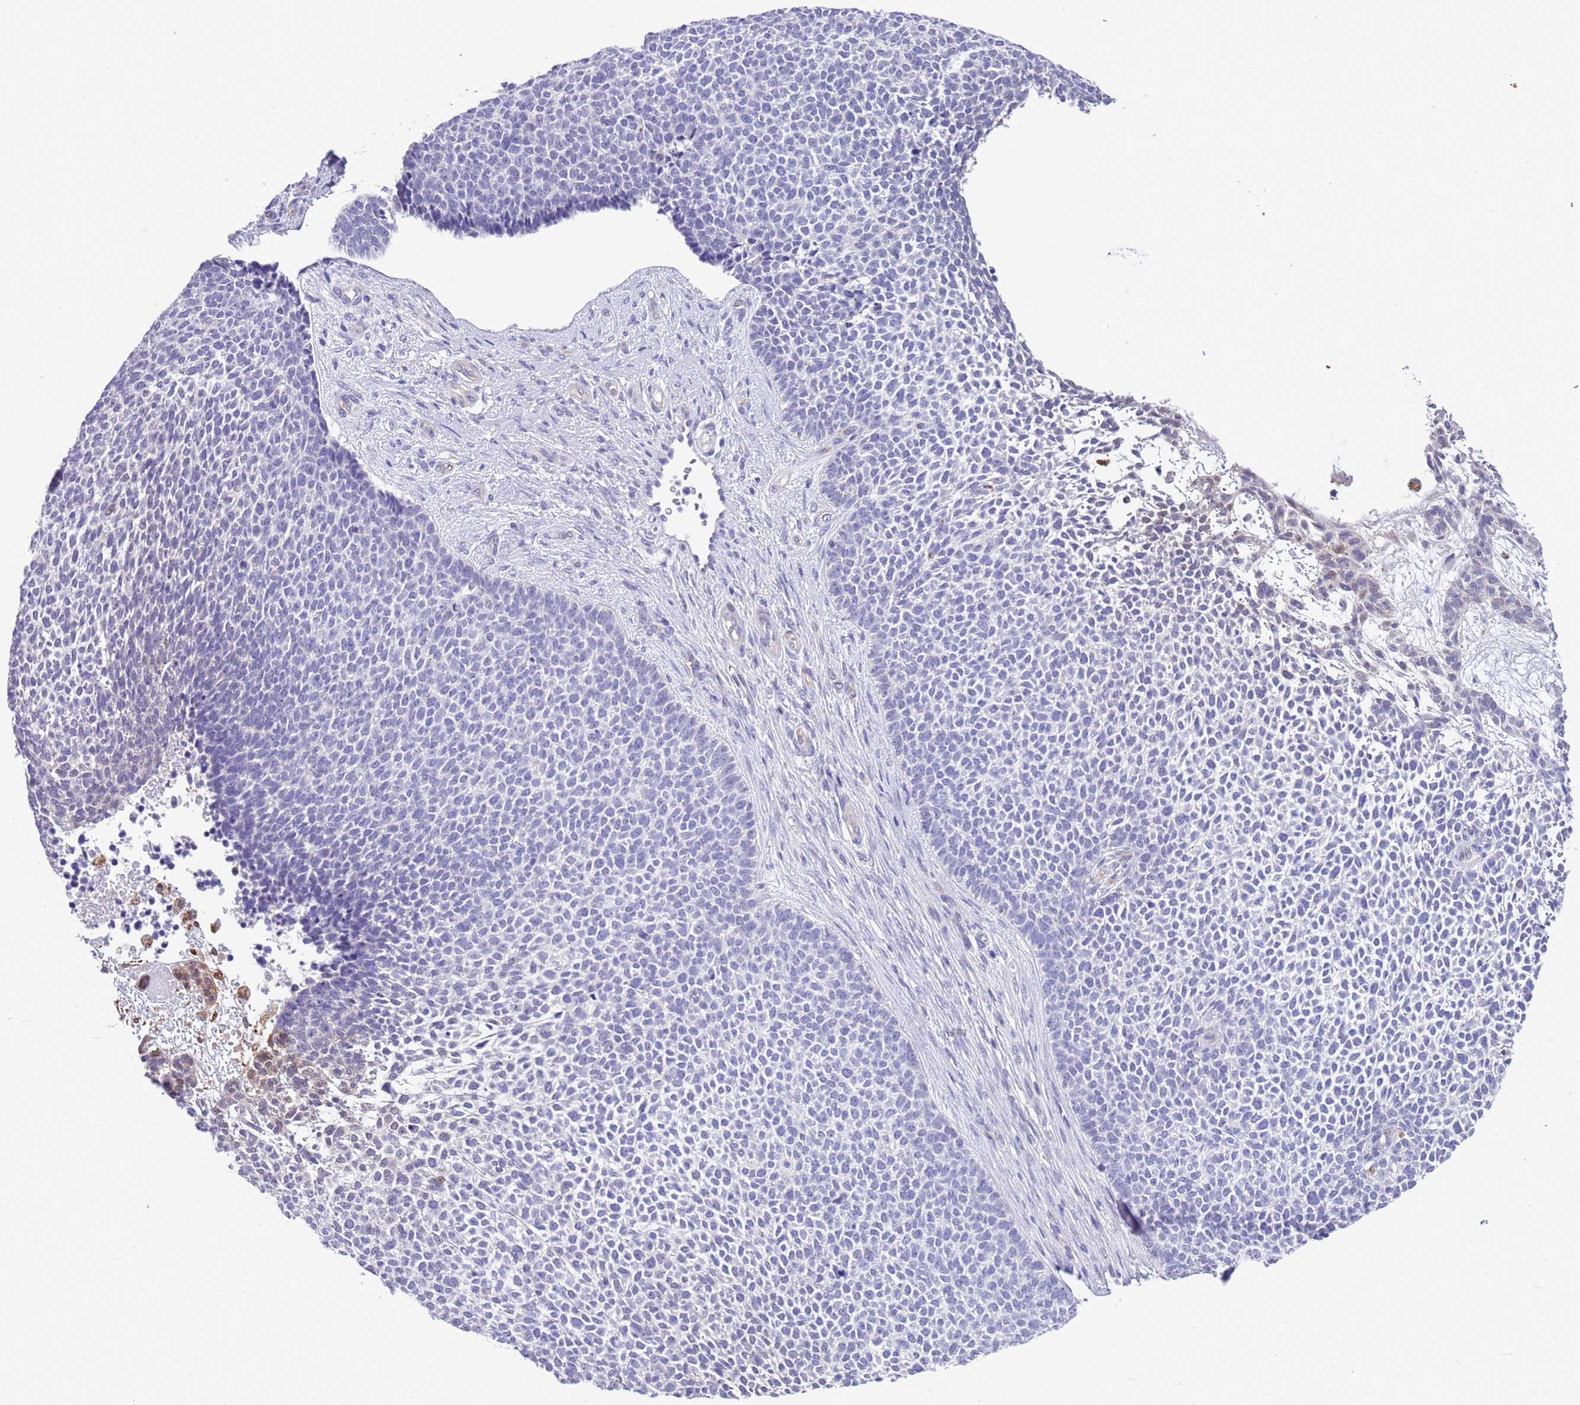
{"staining": {"intensity": "negative", "quantity": "none", "location": "none"}, "tissue": "skin cancer", "cell_type": "Tumor cells", "image_type": "cancer", "snomed": [{"axis": "morphology", "description": "Basal cell carcinoma"}, {"axis": "topography", "description": "Skin"}], "caption": "The photomicrograph reveals no significant positivity in tumor cells of basal cell carcinoma (skin). (DAB (3,3'-diaminobenzidine) immunohistochemistry with hematoxylin counter stain).", "gene": "BRMS1L", "patient": {"sex": "female", "age": 84}}